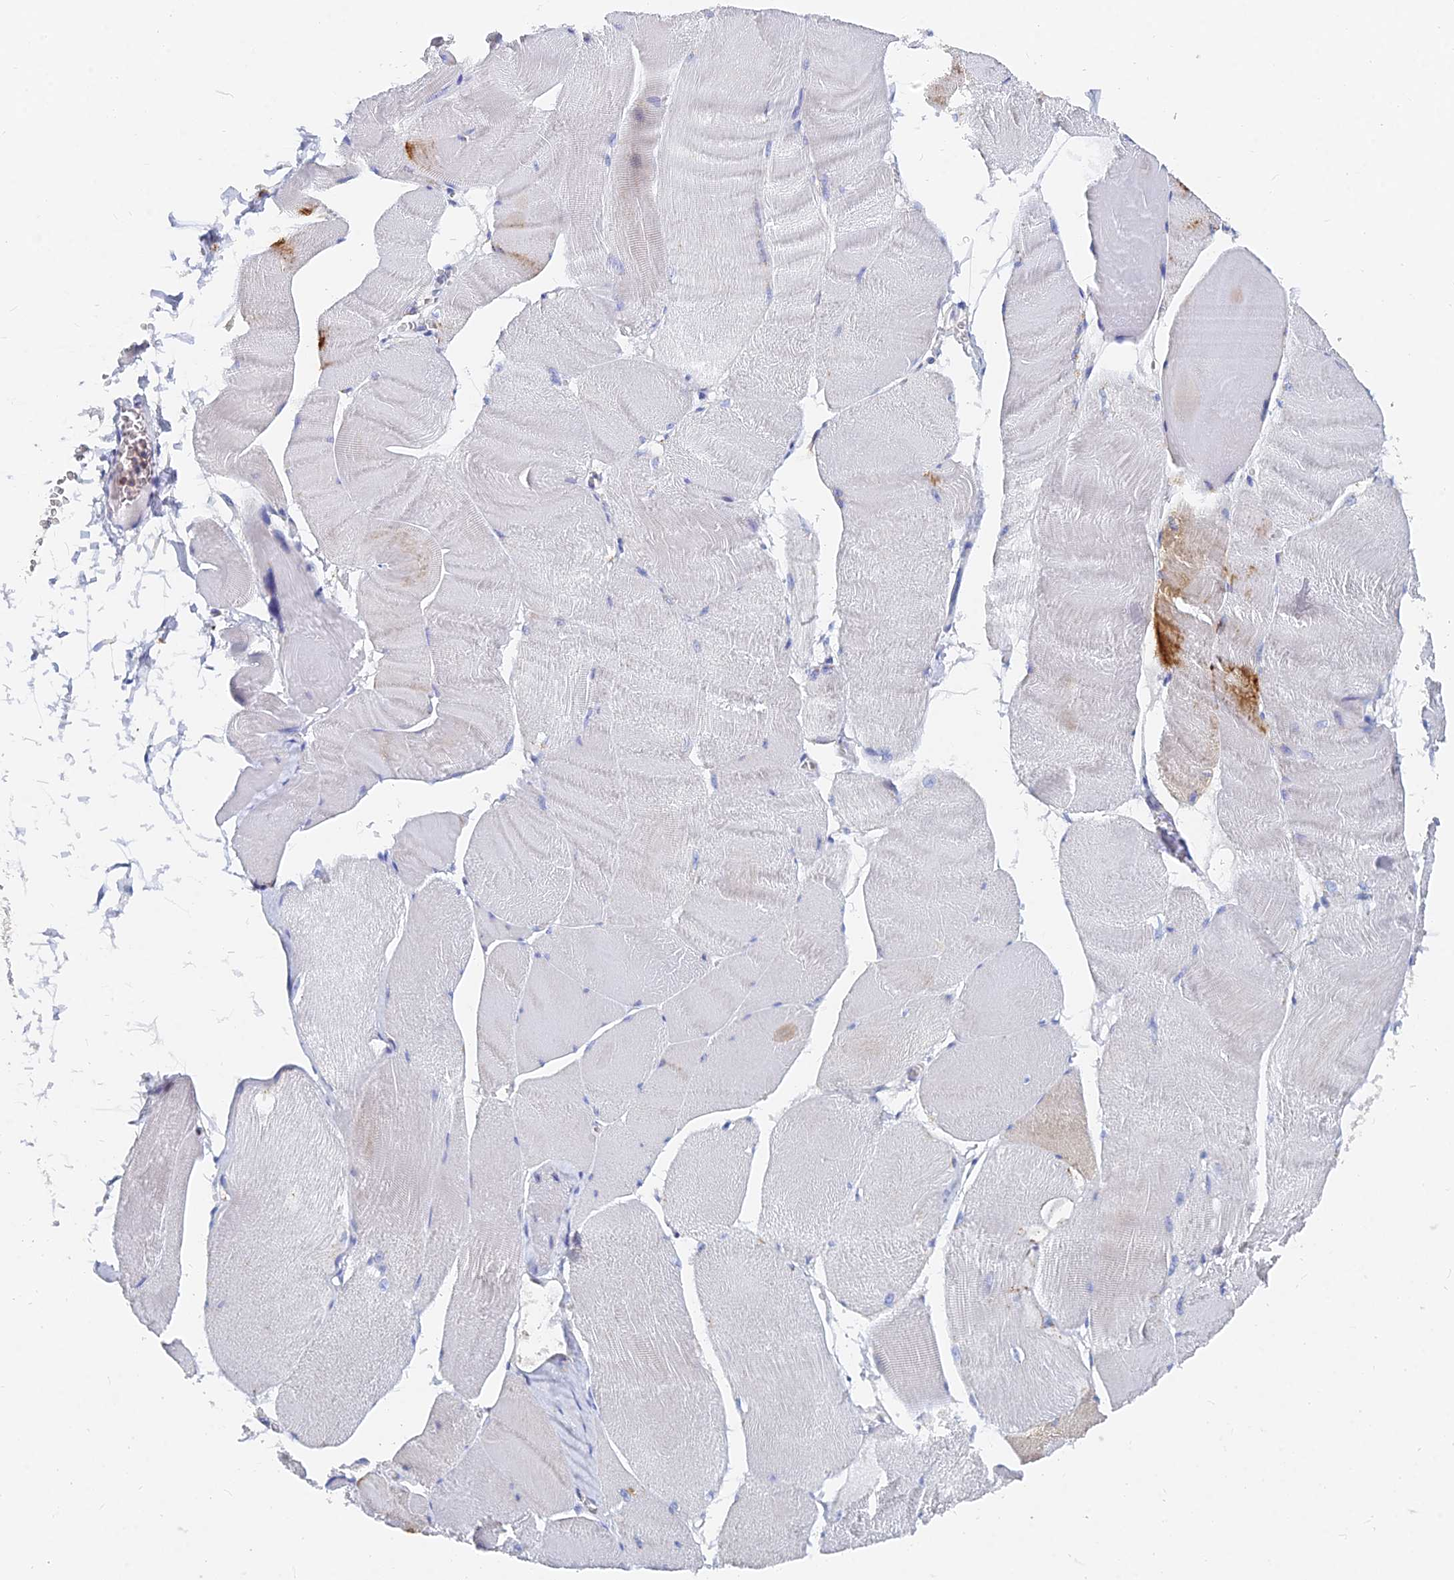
{"staining": {"intensity": "moderate", "quantity": "<25%", "location": "cytoplasmic/membranous"}, "tissue": "skeletal muscle", "cell_type": "Myocytes", "image_type": "normal", "snomed": [{"axis": "morphology", "description": "Normal tissue, NOS"}, {"axis": "morphology", "description": "Basal cell carcinoma"}, {"axis": "topography", "description": "Skeletal muscle"}], "caption": "Protein positivity by IHC displays moderate cytoplasmic/membranous staining in approximately <25% of myocytes in unremarkable skeletal muscle.", "gene": "SPNS1", "patient": {"sex": "female", "age": 64}}